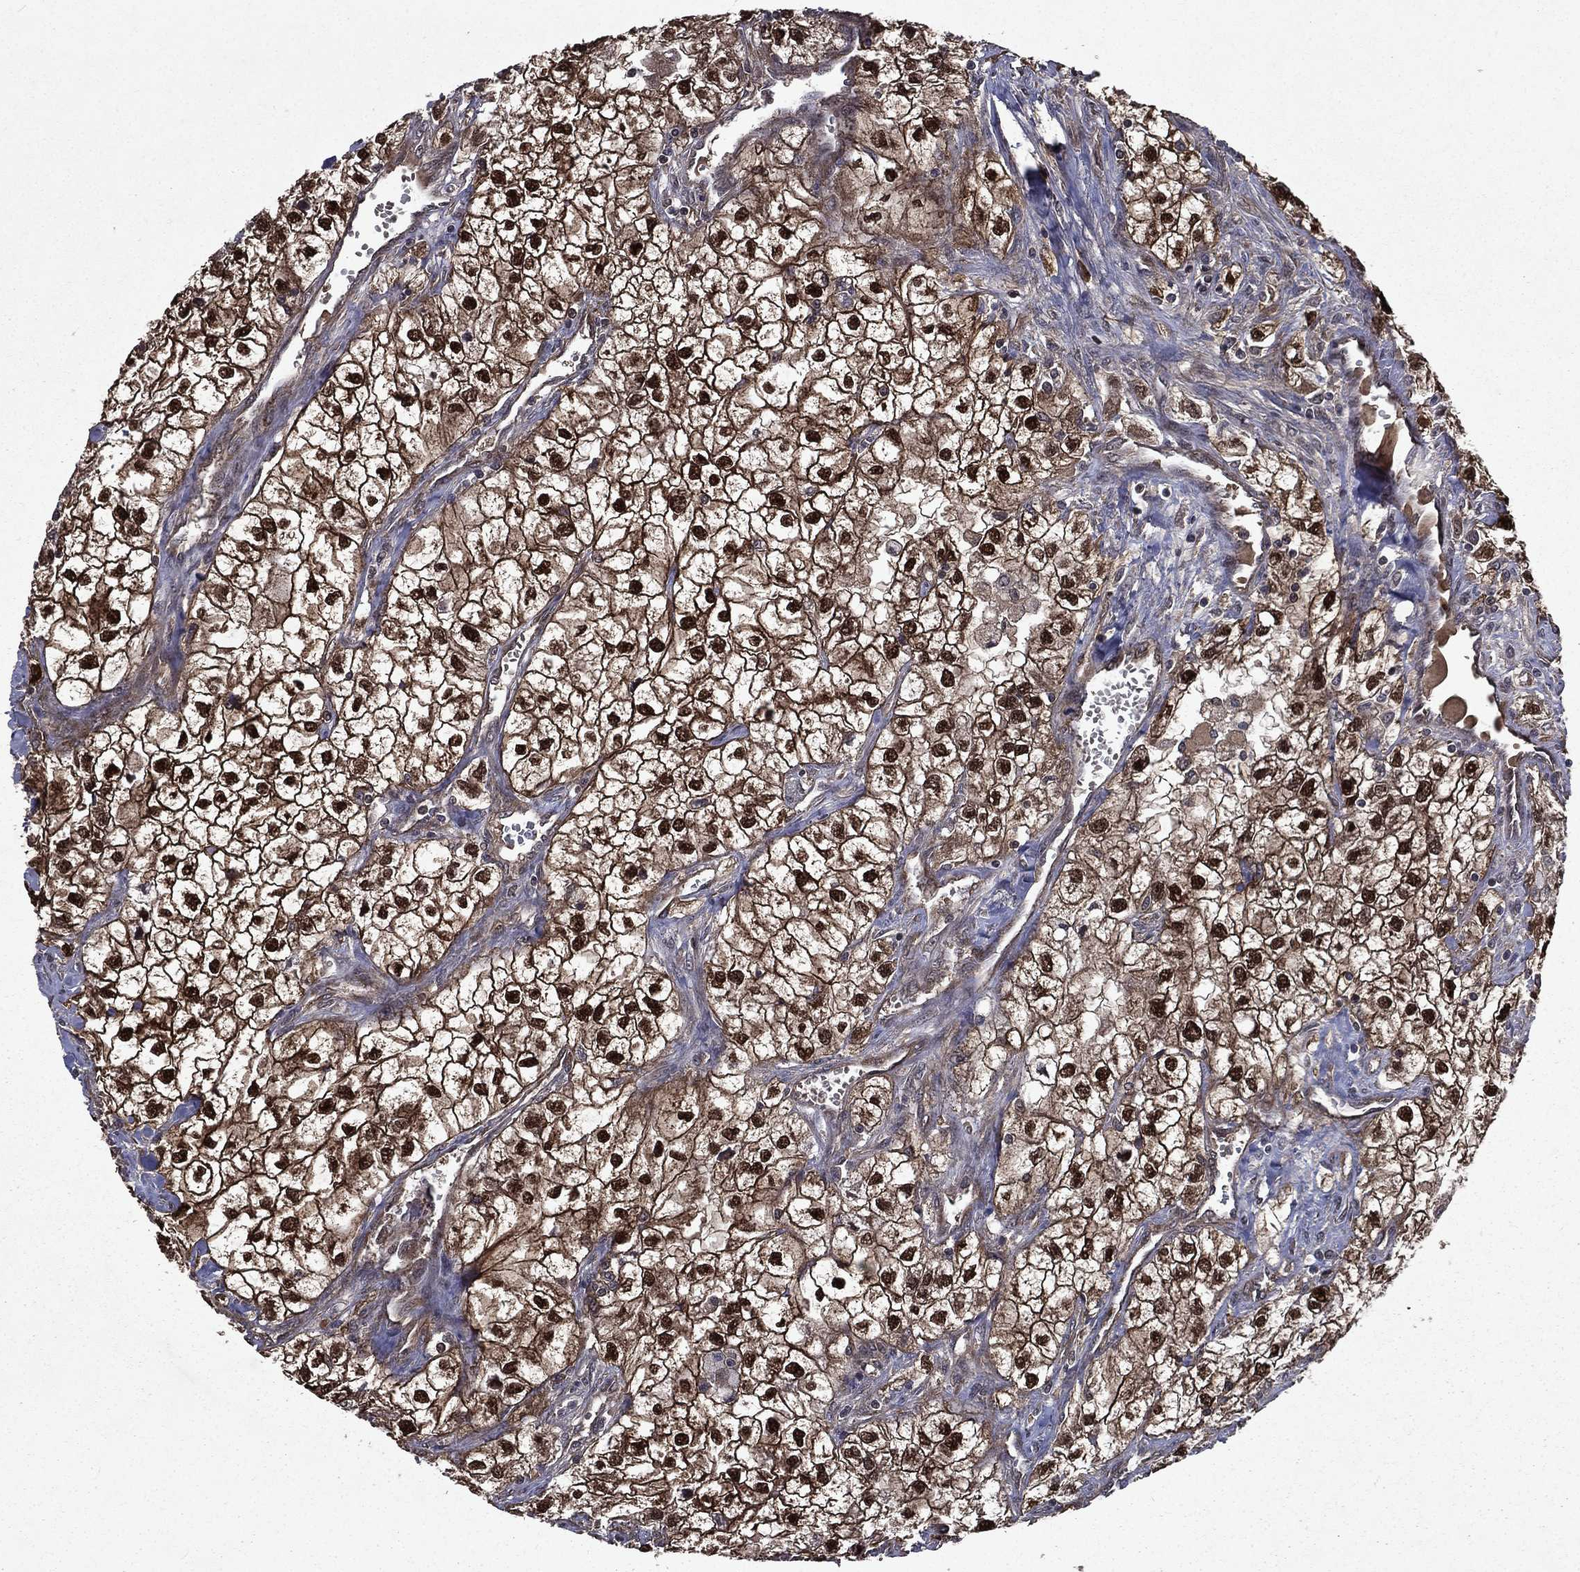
{"staining": {"intensity": "strong", "quantity": ">75%", "location": "cytoplasmic/membranous,nuclear"}, "tissue": "renal cancer", "cell_type": "Tumor cells", "image_type": "cancer", "snomed": [{"axis": "morphology", "description": "Adenocarcinoma, NOS"}, {"axis": "topography", "description": "Kidney"}], "caption": "A high-resolution image shows immunohistochemistry (IHC) staining of renal cancer, which displays strong cytoplasmic/membranous and nuclear expression in approximately >75% of tumor cells.", "gene": "FGD1", "patient": {"sex": "male", "age": 59}}